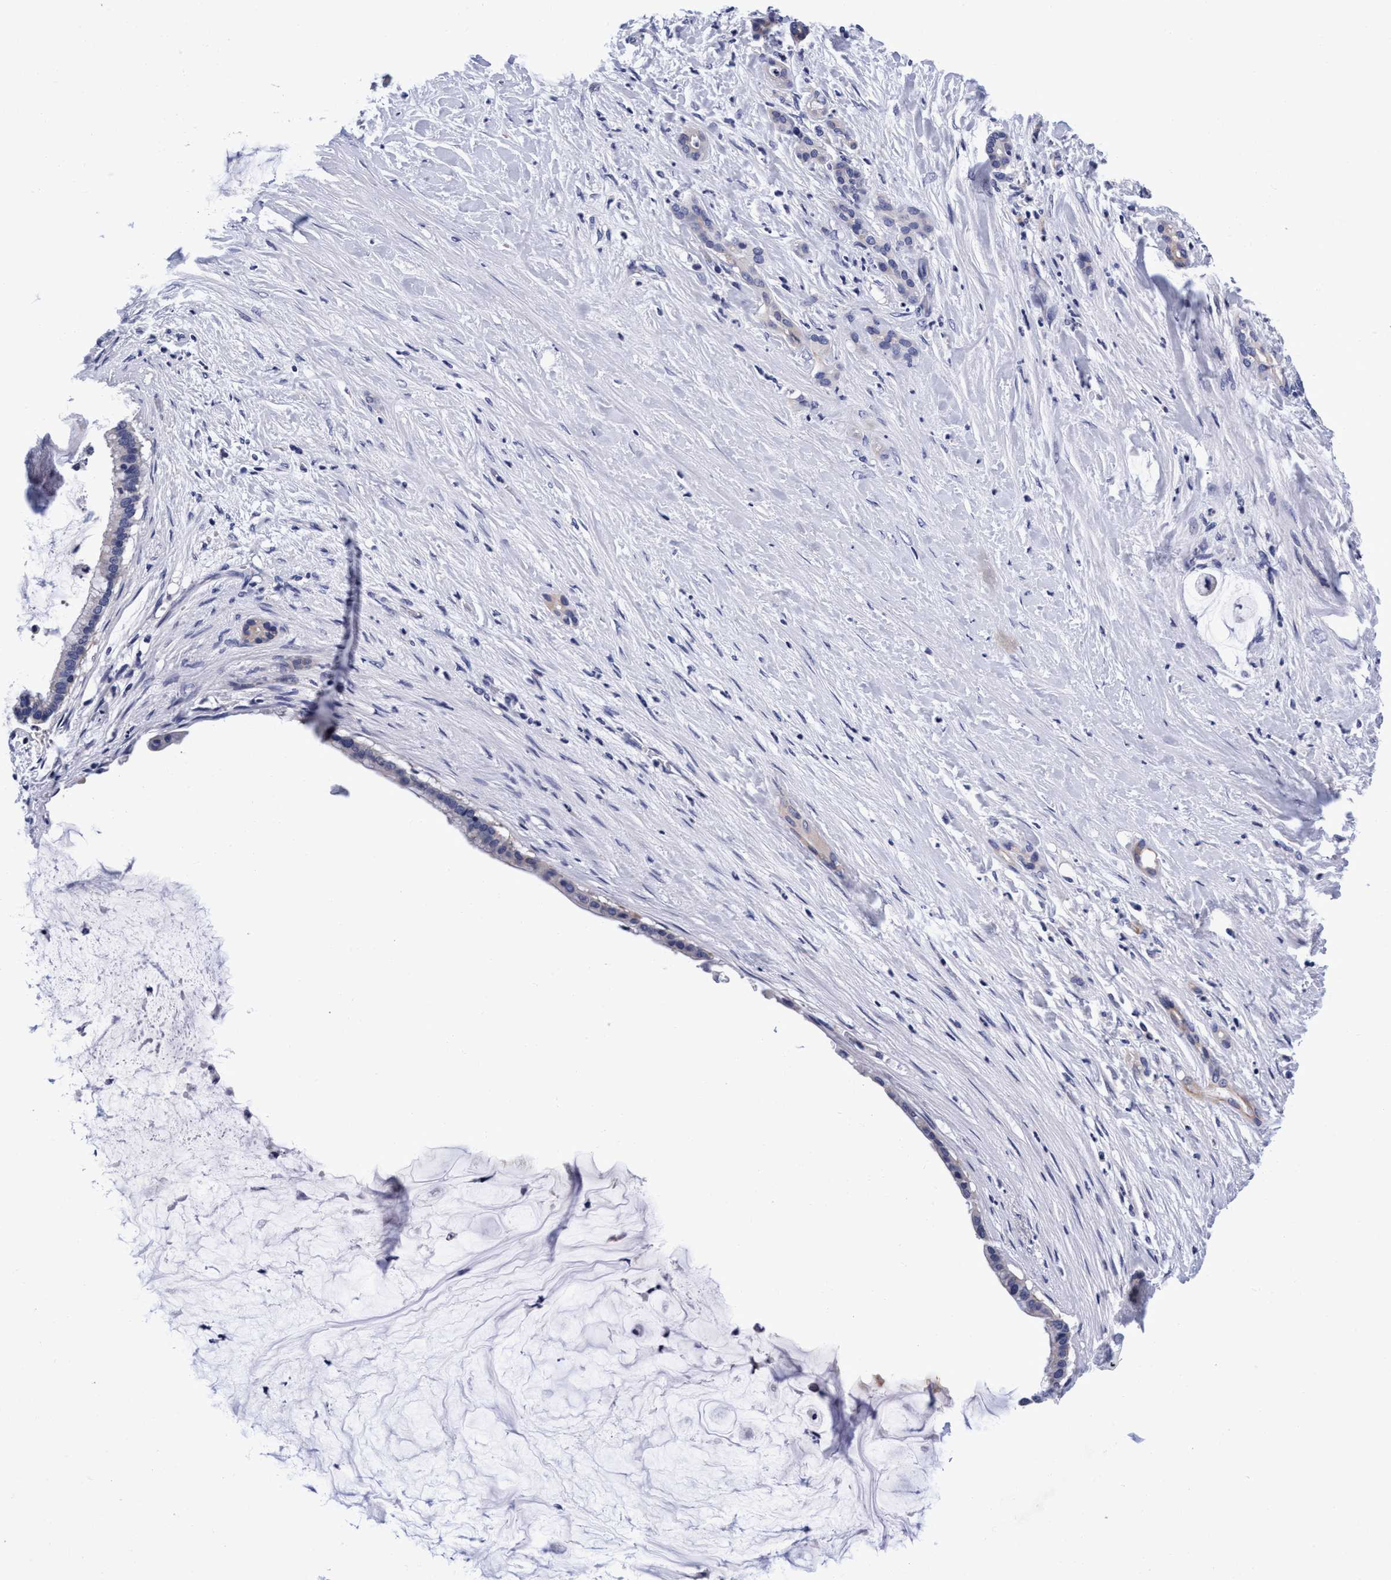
{"staining": {"intensity": "negative", "quantity": "none", "location": "none"}, "tissue": "pancreatic cancer", "cell_type": "Tumor cells", "image_type": "cancer", "snomed": [{"axis": "morphology", "description": "Adenocarcinoma, NOS"}, {"axis": "topography", "description": "Pancreas"}], "caption": "Immunohistochemistry image of neoplastic tissue: pancreatic cancer stained with DAB displays no significant protein staining in tumor cells.", "gene": "PLPPR1", "patient": {"sex": "male", "age": 41}}